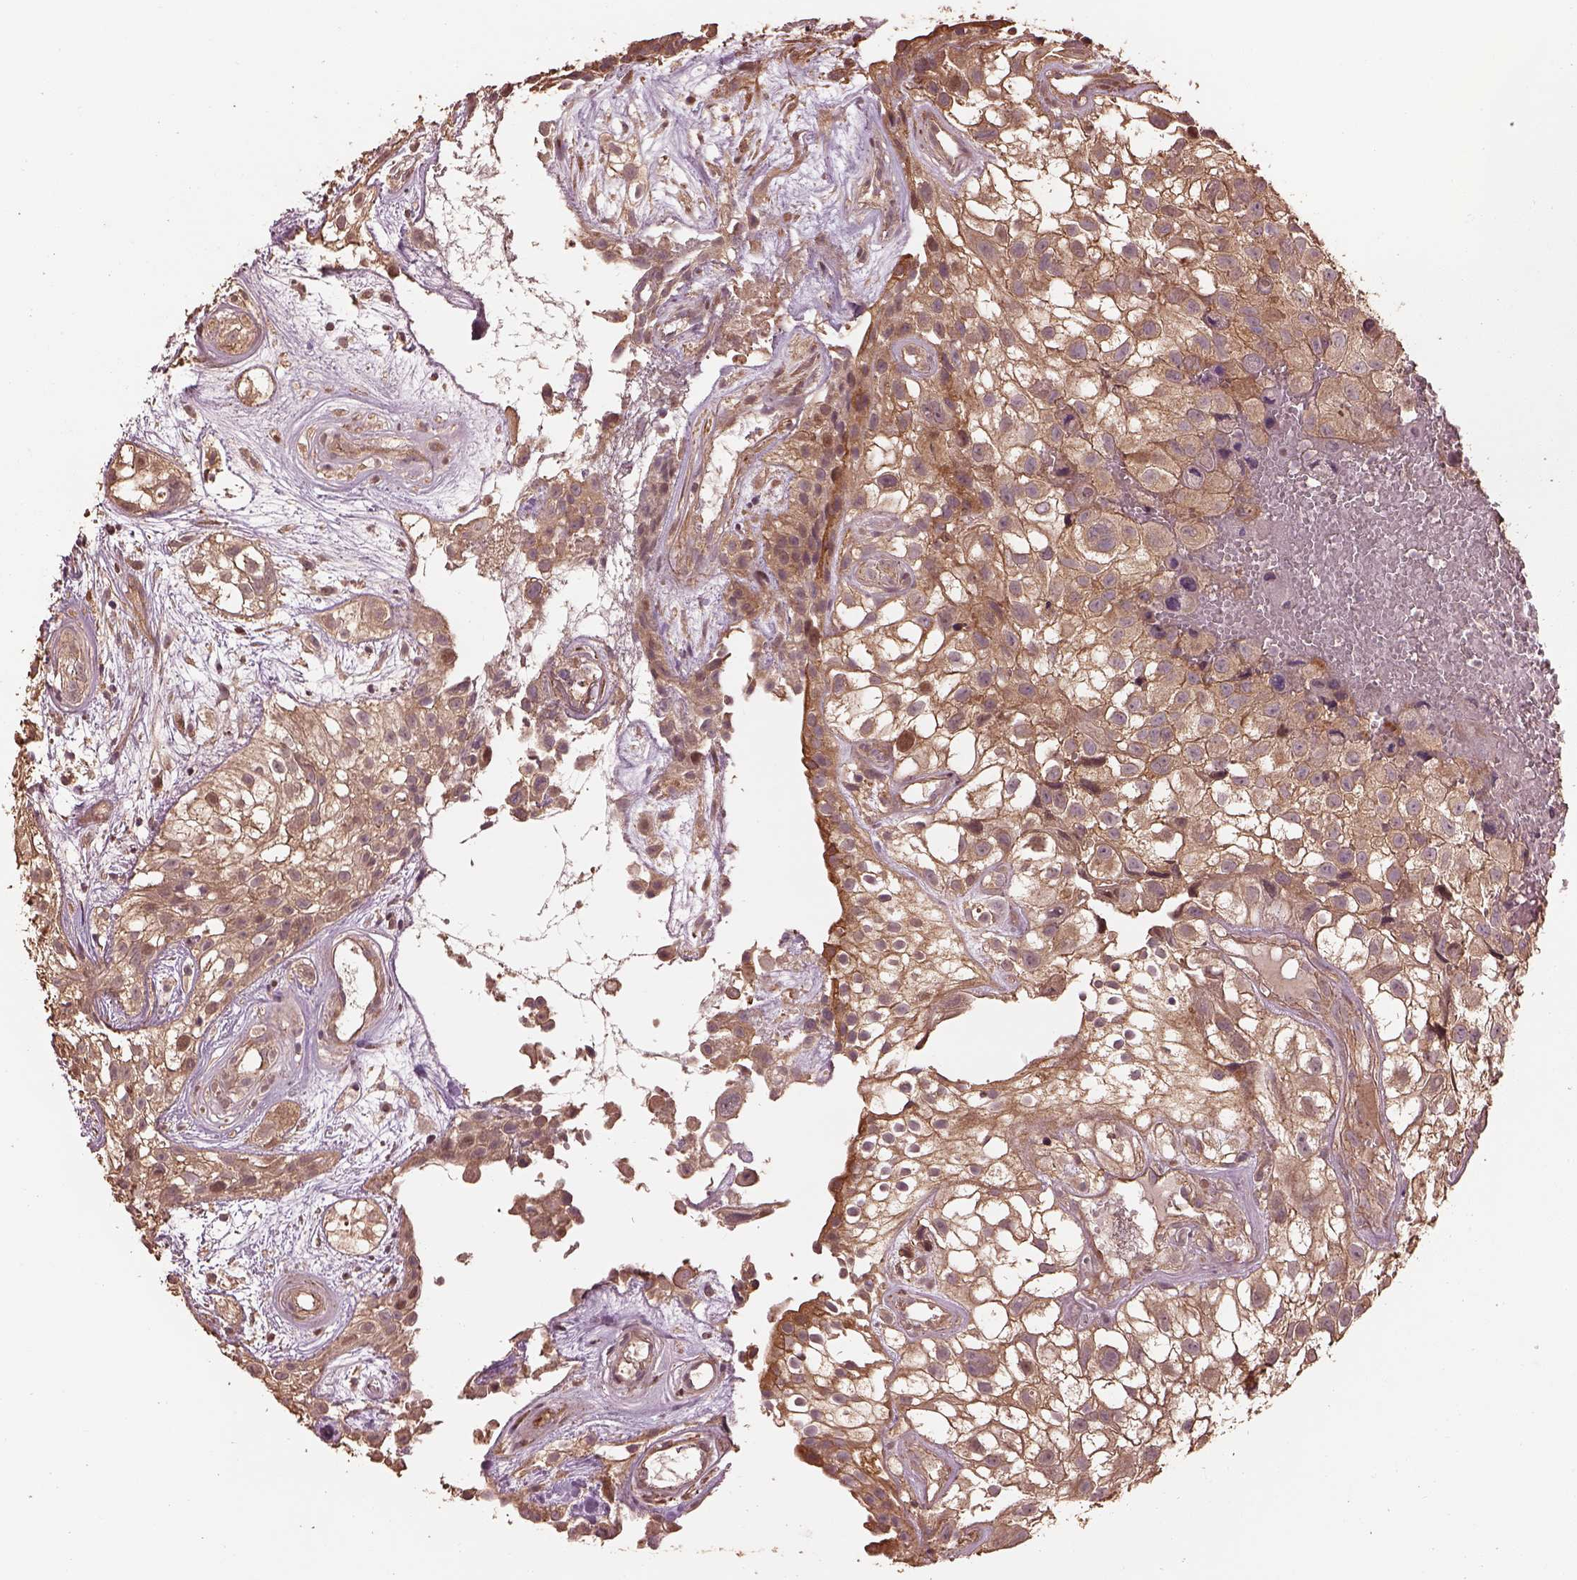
{"staining": {"intensity": "moderate", "quantity": ">75%", "location": "cytoplasmic/membranous"}, "tissue": "urothelial cancer", "cell_type": "Tumor cells", "image_type": "cancer", "snomed": [{"axis": "morphology", "description": "Urothelial carcinoma, High grade"}, {"axis": "topography", "description": "Urinary bladder"}], "caption": "Human urothelial cancer stained with a protein marker displays moderate staining in tumor cells.", "gene": "METTL4", "patient": {"sex": "male", "age": 56}}